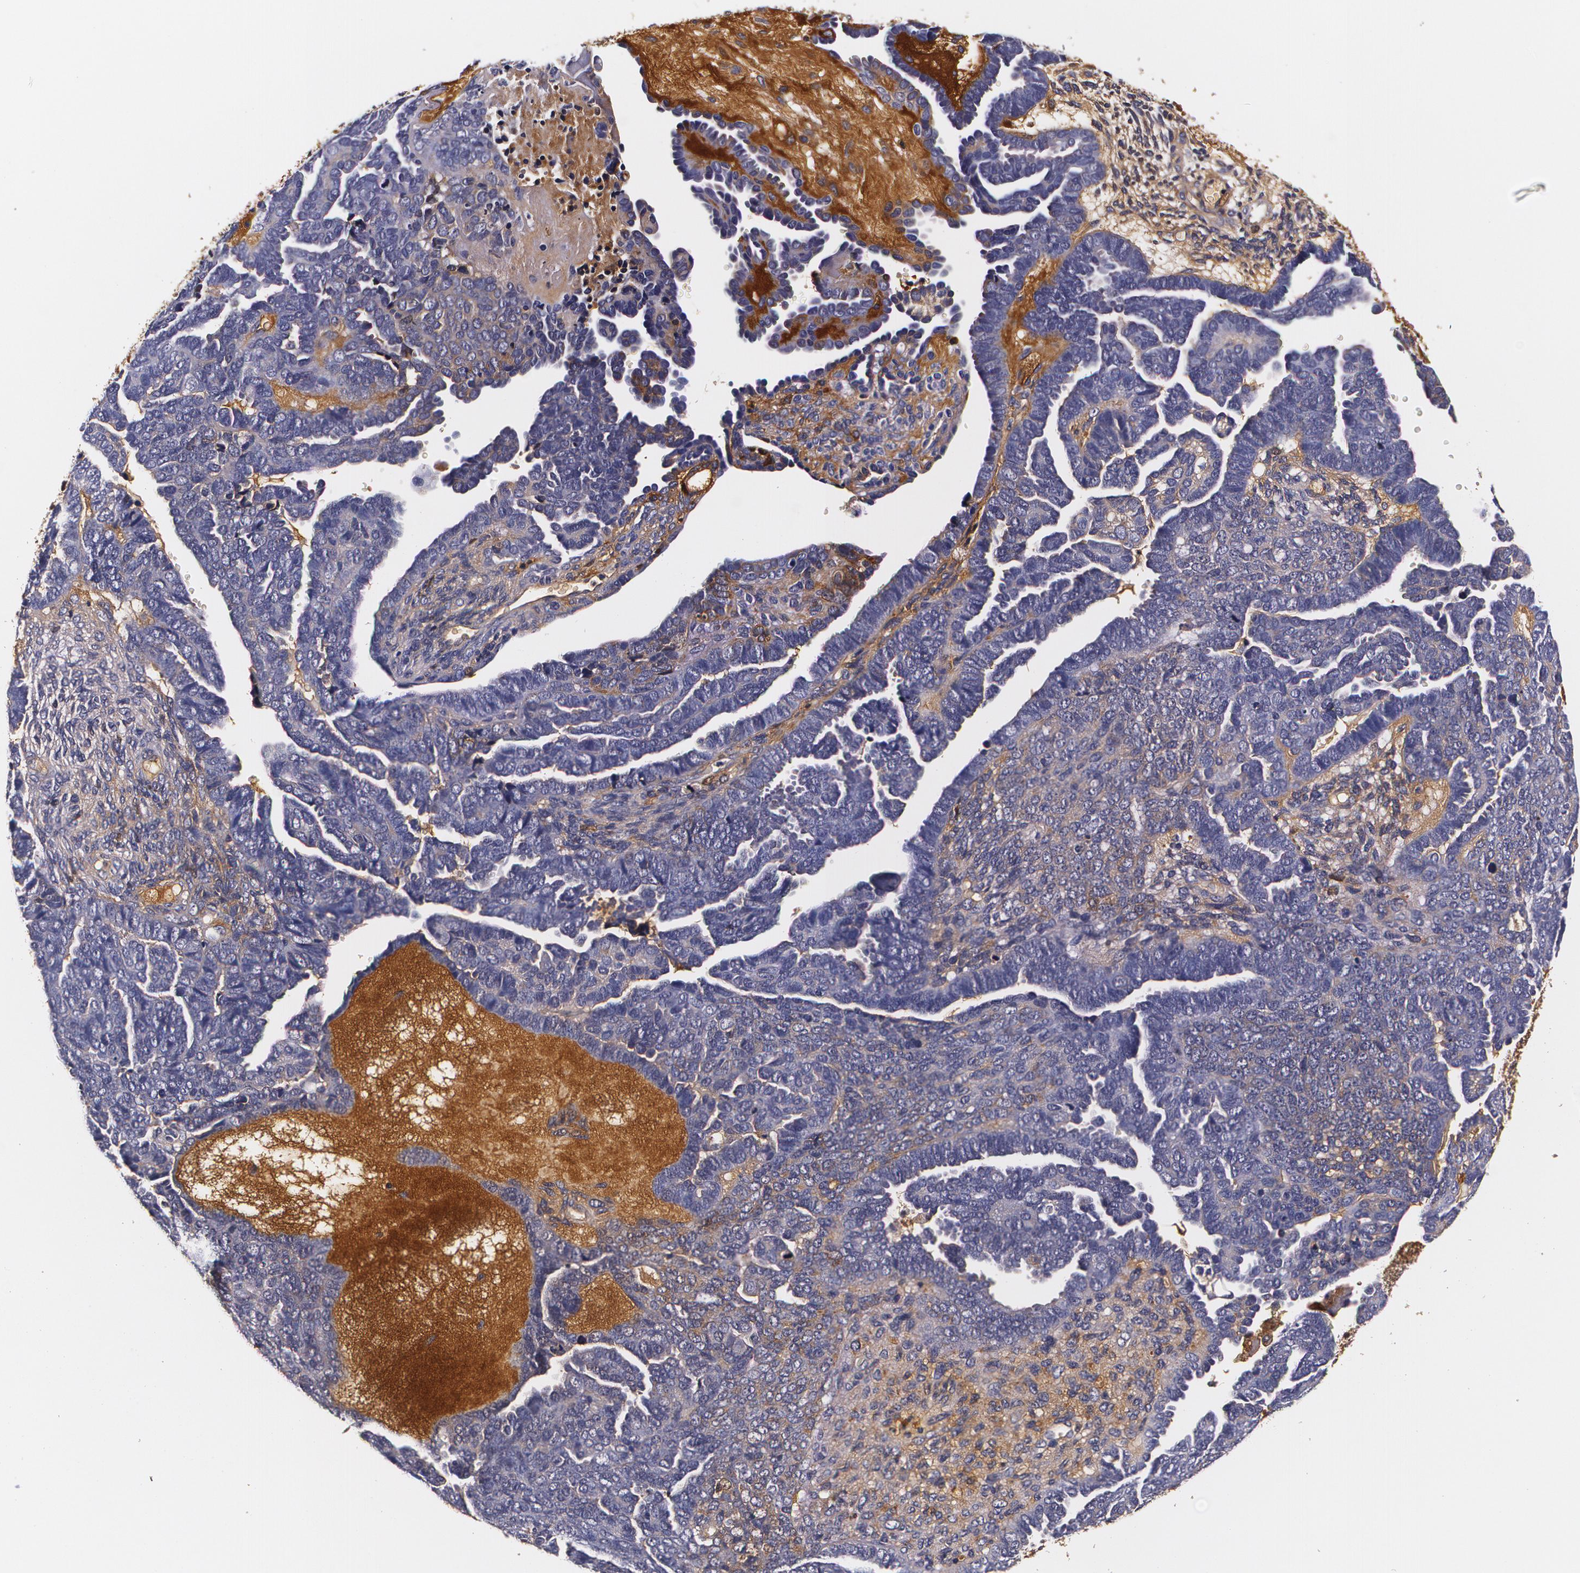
{"staining": {"intensity": "negative", "quantity": "none", "location": "none"}, "tissue": "endometrial cancer", "cell_type": "Tumor cells", "image_type": "cancer", "snomed": [{"axis": "morphology", "description": "Neoplasm, malignant, NOS"}, {"axis": "topography", "description": "Endometrium"}], "caption": "Tumor cells are negative for brown protein staining in endometrial cancer (malignant neoplasm). (Stains: DAB immunohistochemistry with hematoxylin counter stain, Microscopy: brightfield microscopy at high magnification).", "gene": "TTR", "patient": {"sex": "female", "age": 74}}